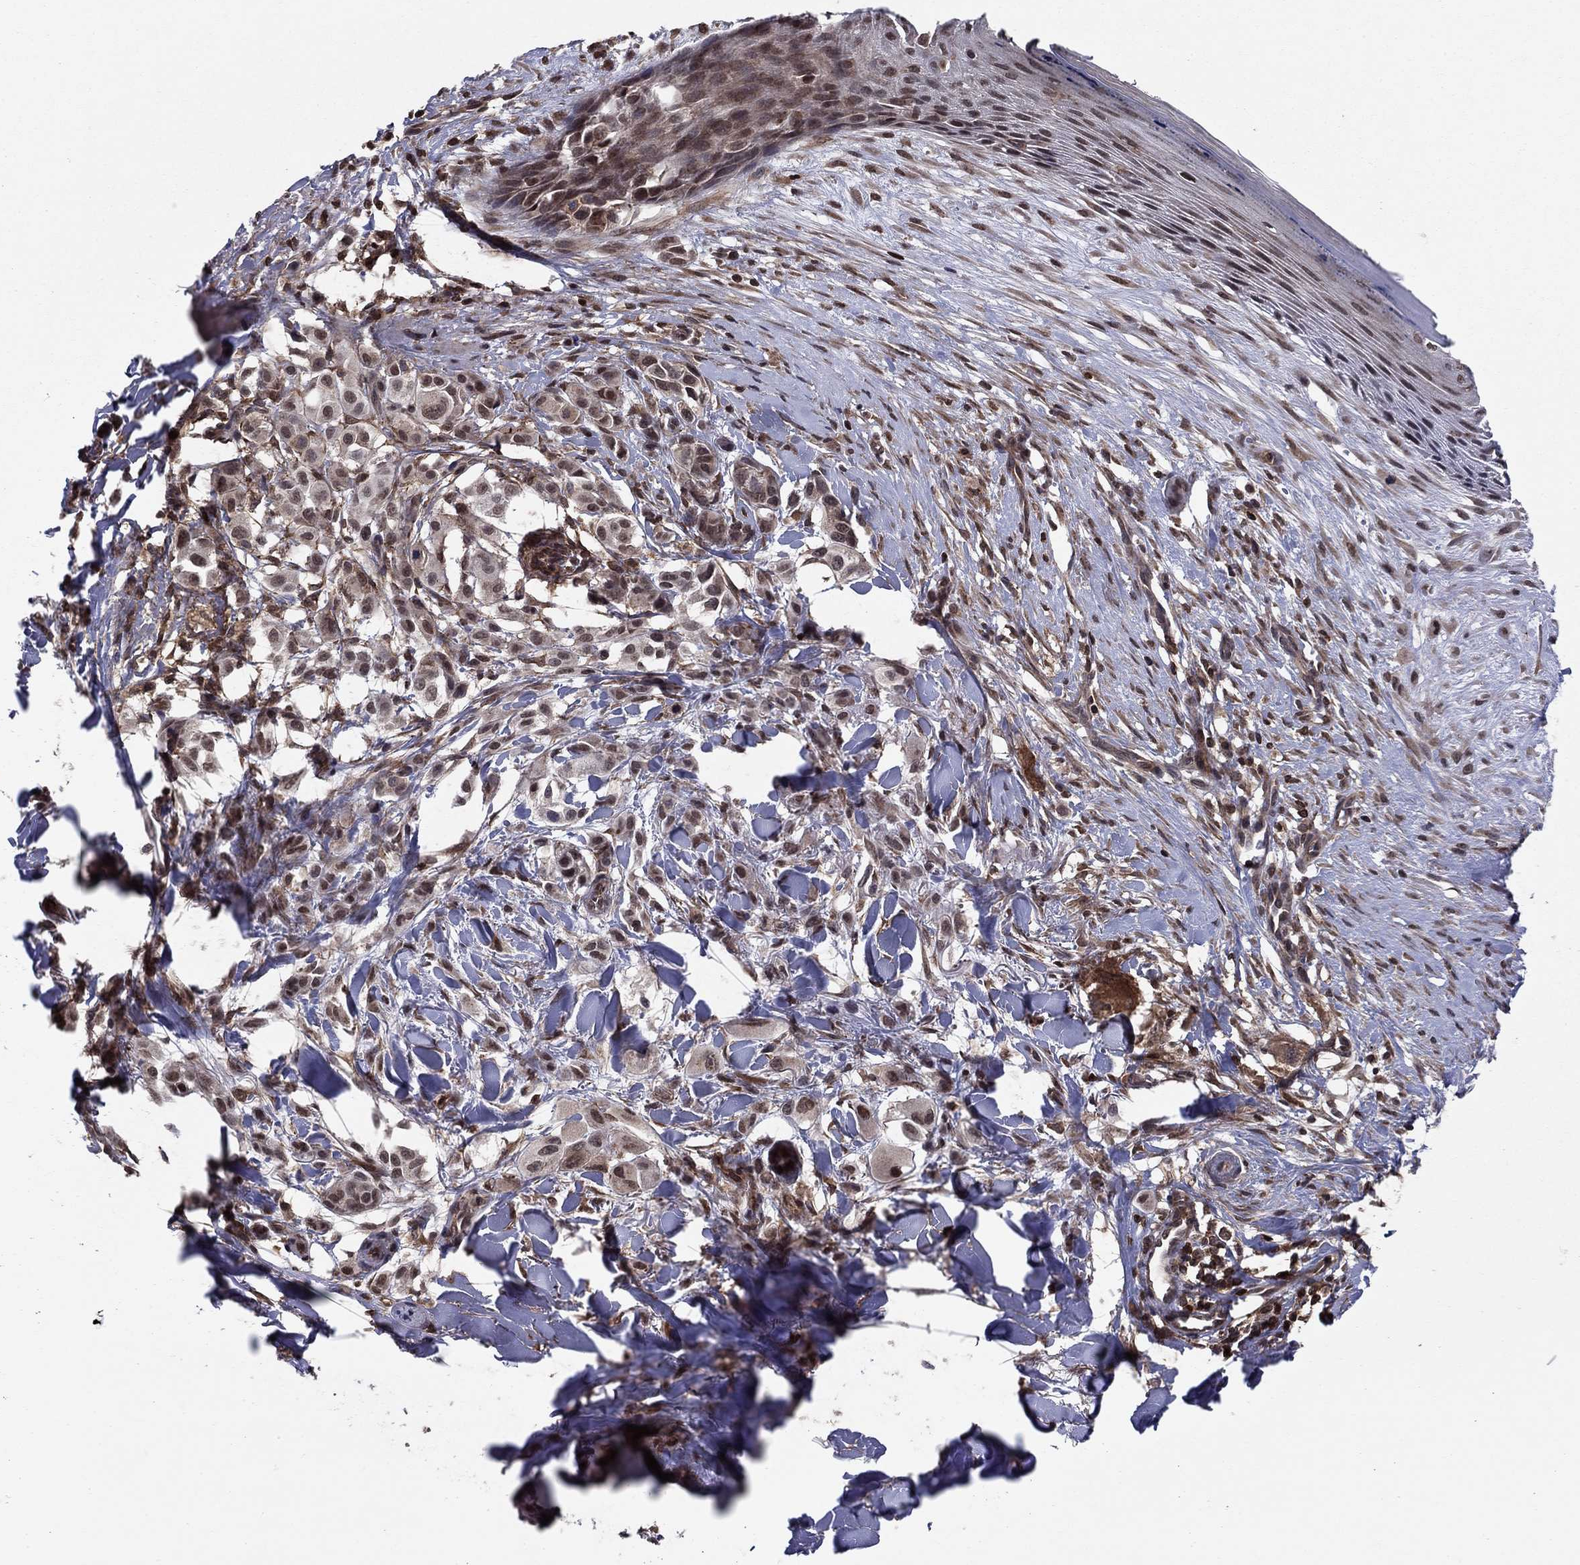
{"staining": {"intensity": "moderate", "quantity": "<25%", "location": "nuclear"}, "tissue": "melanoma", "cell_type": "Tumor cells", "image_type": "cancer", "snomed": [{"axis": "morphology", "description": "Malignant melanoma, NOS"}, {"axis": "topography", "description": "Skin"}], "caption": "Protein staining by immunohistochemistry reveals moderate nuclear staining in approximately <25% of tumor cells in malignant melanoma.", "gene": "SSX2IP", "patient": {"sex": "male", "age": 57}}